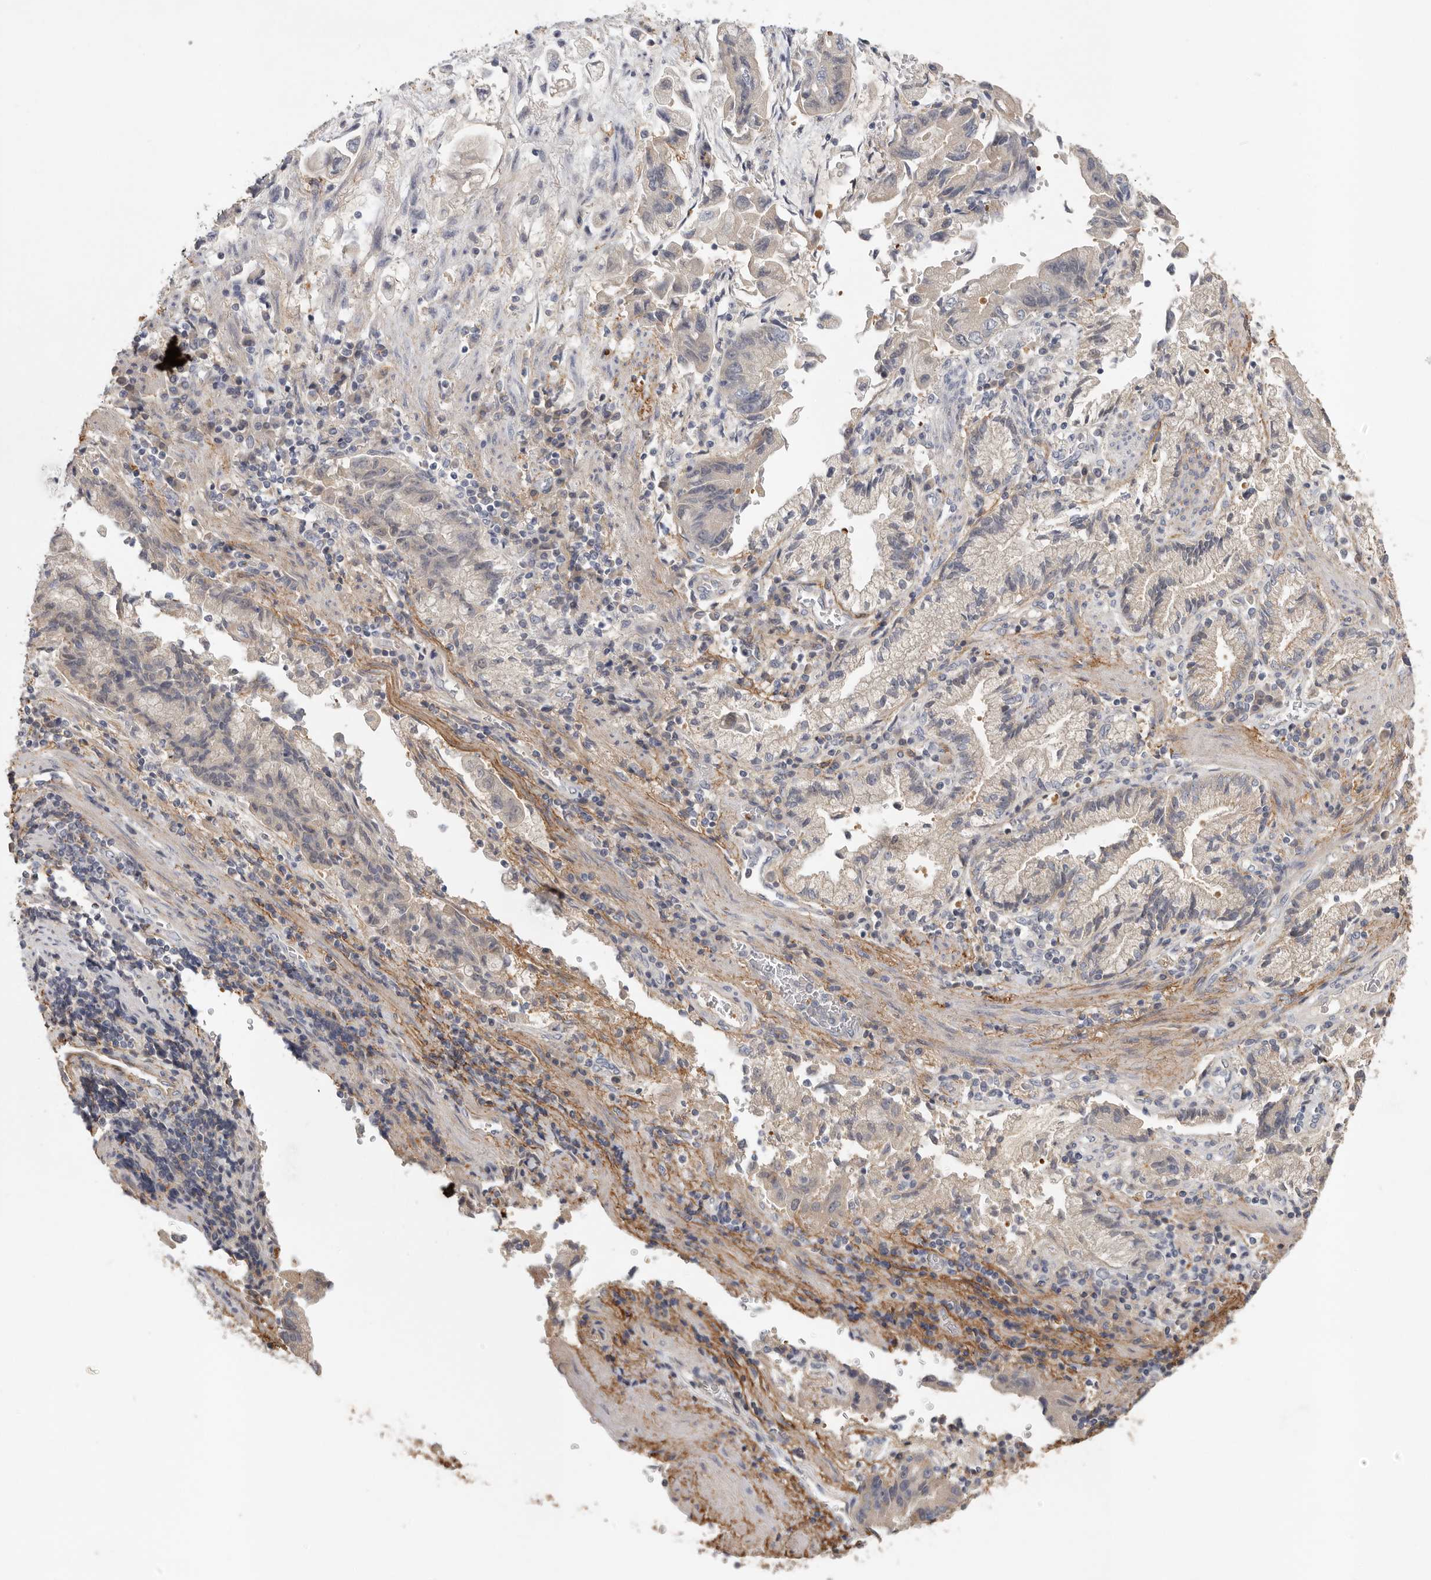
{"staining": {"intensity": "negative", "quantity": "none", "location": "none"}, "tissue": "stomach cancer", "cell_type": "Tumor cells", "image_type": "cancer", "snomed": [{"axis": "morphology", "description": "Adenocarcinoma, NOS"}, {"axis": "topography", "description": "Stomach"}], "caption": "Stomach cancer was stained to show a protein in brown. There is no significant expression in tumor cells. Brightfield microscopy of immunohistochemistry stained with DAB (3,3'-diaminobenzidine) (brown) and hematoxylin (blue), captured at high magnification.", "gene": "CFAP298", "patient": {"sex": "male", "age": 62}}